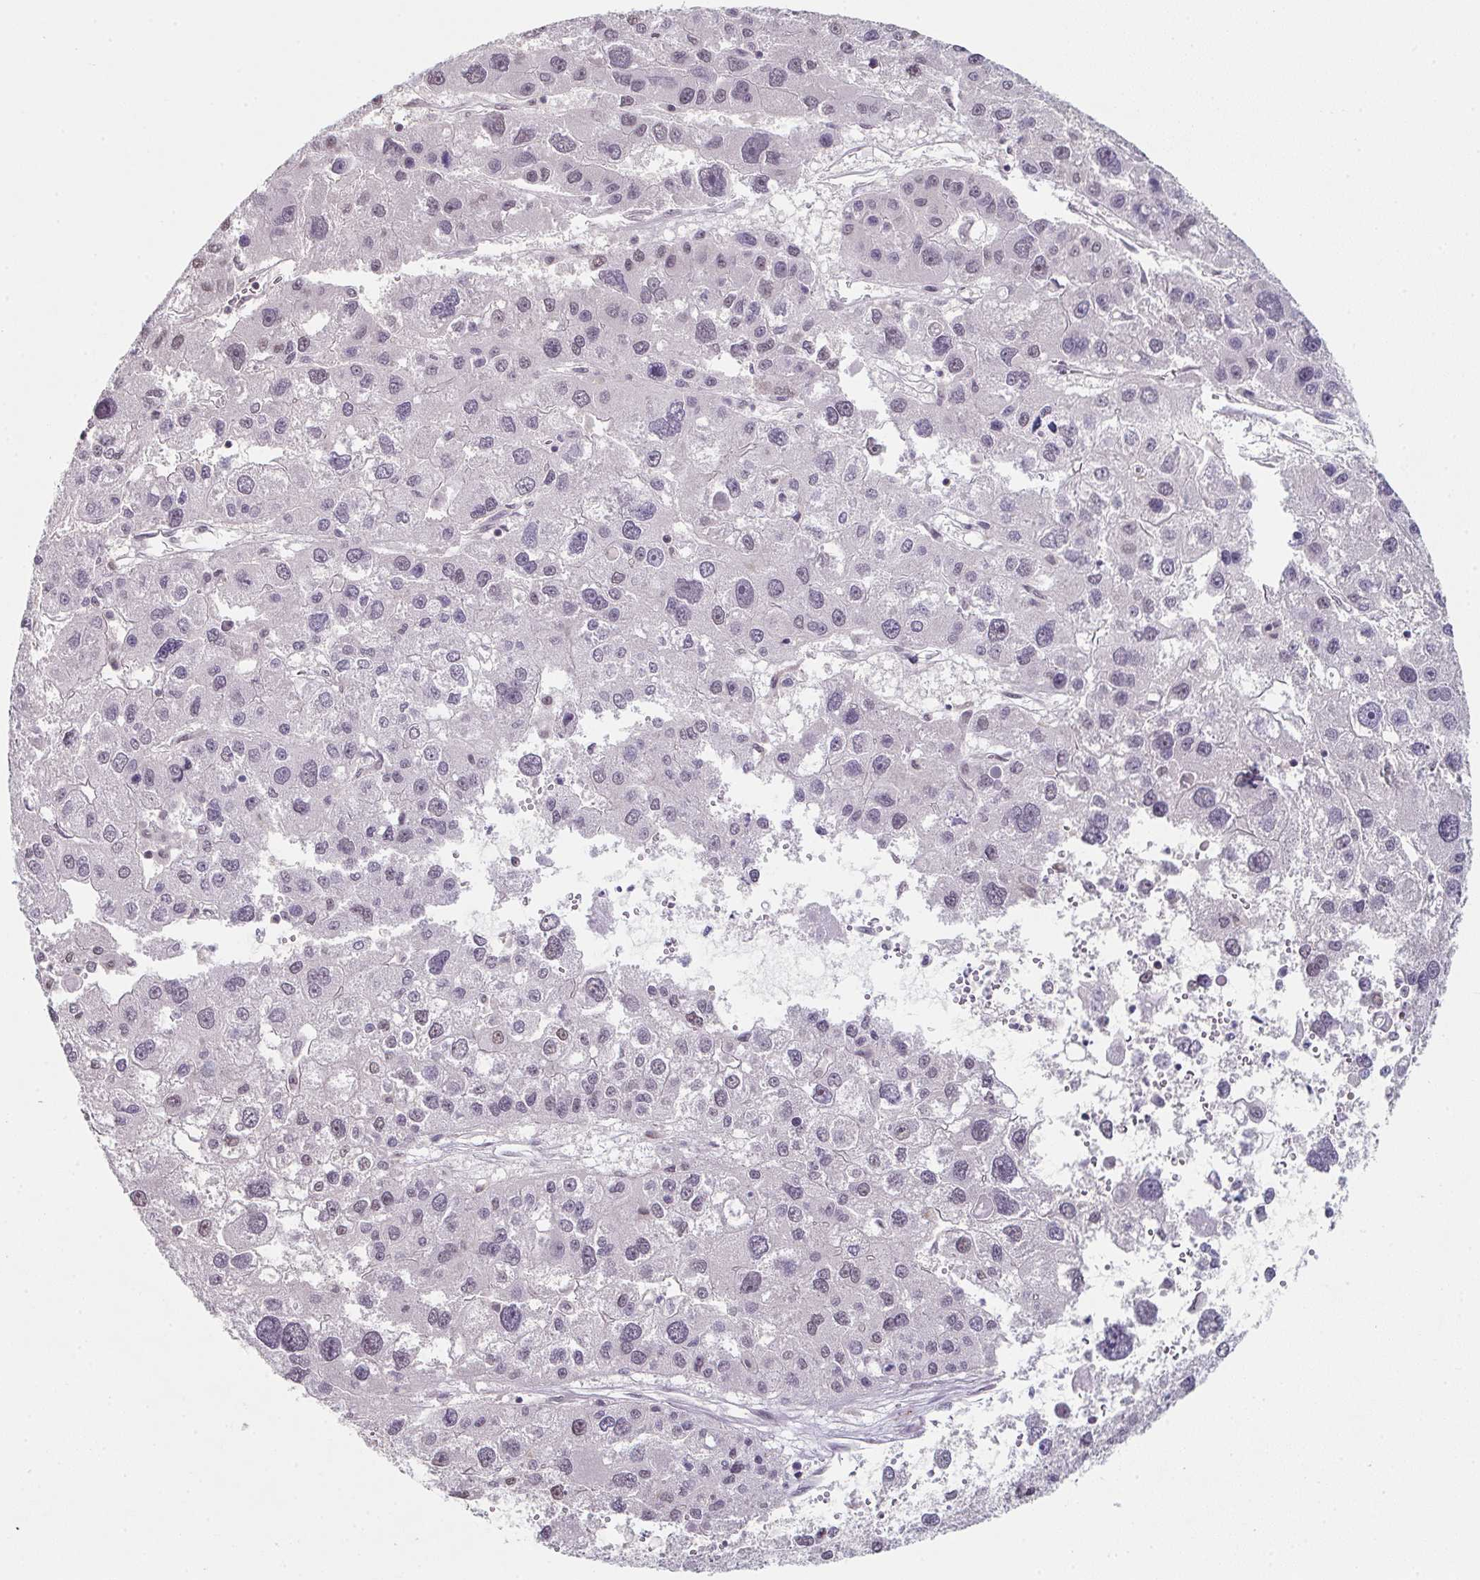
{"staining": {"intensity": "weak", "quantity": "<25%", "location": "nuclear"}, "tissue": "liver cancer", "cell_type": "Tumor cells", "image_type": "cancer", "snomed": [{"axis": "morphology", "description": "Carcinoma, Hepatocellular, NOS"}, {"axis": "topography", "description": "Liver"}], "caption": "Immunohistochemical staining of human liver hepatocellular carcinoma shows no significant staining in tumor cells.", "gene": "ZNF214", "patient": {"sex": "male", "age": 73}}